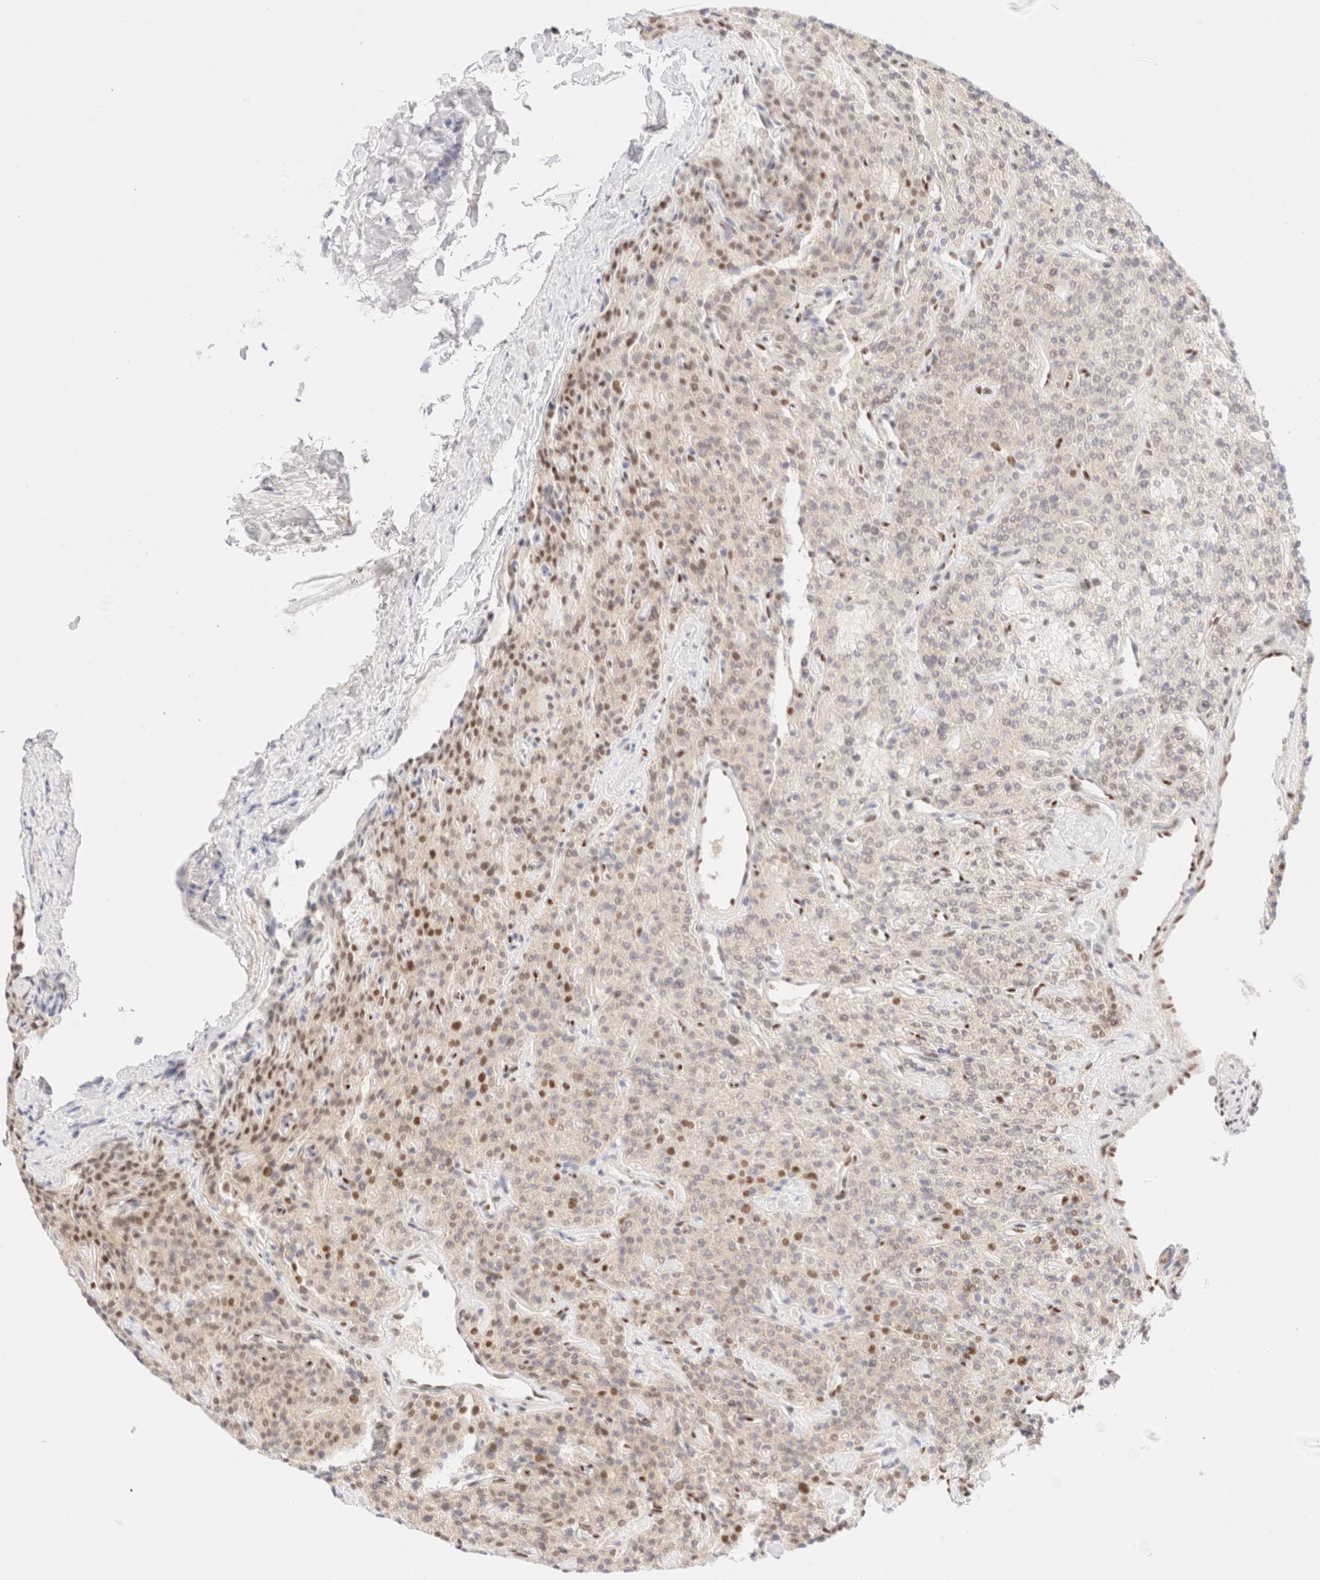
{"staining": {"intensity": "strong", "quantity": "<25%", "location": "nuclear"}, "tissue": "parathyroid gland", "cell_type": "Glandular cells", "image_type": "normal", "snomed": [{"axis": "morphology", "description": "Normal tissue, NOS"}, {"axis": "topography", "description": "Parathyroid gland"}], "caption": "Immunohistochemistry of unremarkable human parathyroid gland exhibits medium levels of strong nuclear staining in approximately <25% of glandular cells.", "gene": "CIC", "patient": {"sex": "male", "age": 46}}